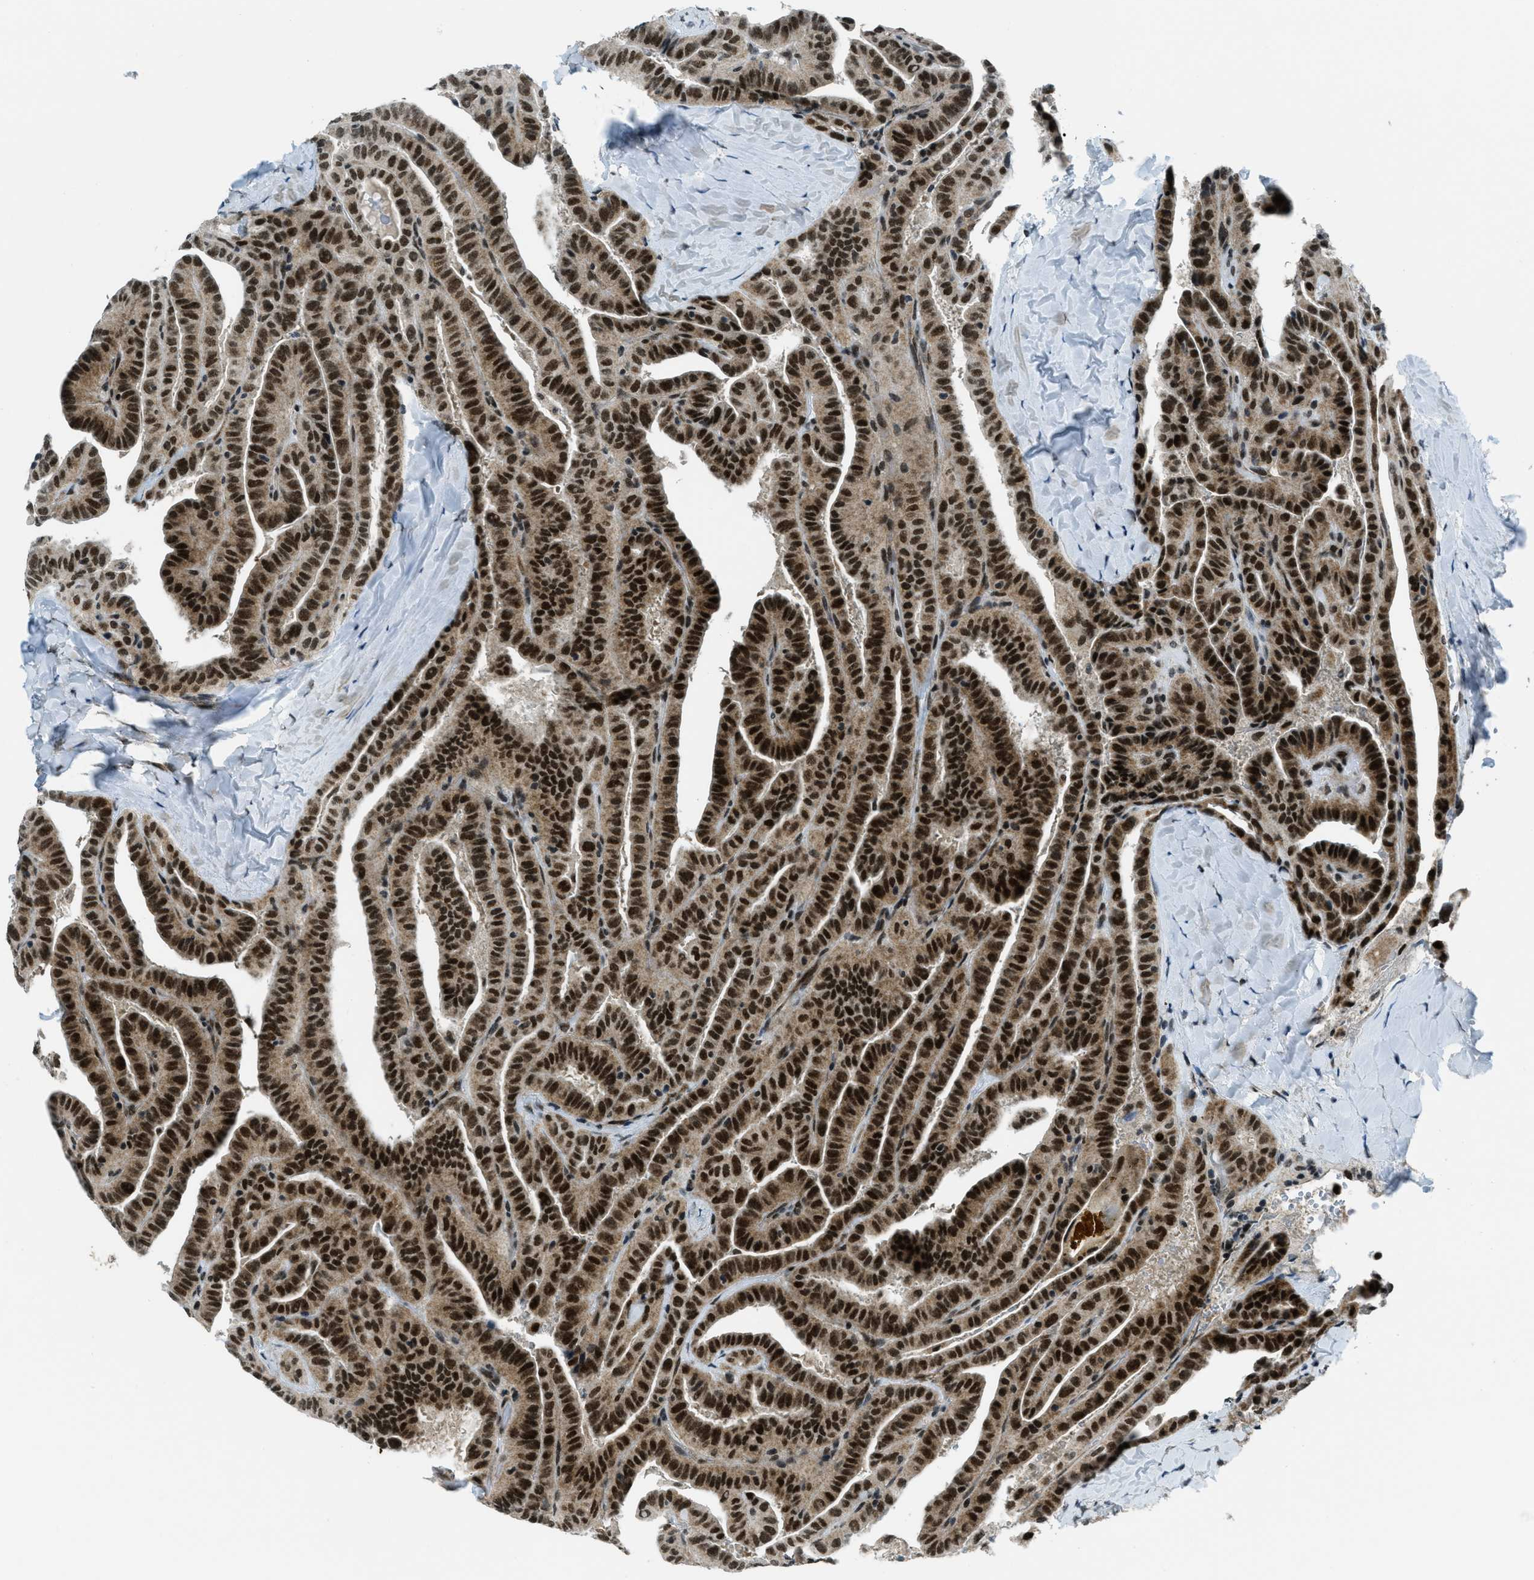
{"staining": {"intensity": "strong", "quantity": ">75%", "location": "nuclear"}, "tissue": "thyroid cancer", "cell_type": "Tumor cells", "image_type": "cancer", "snomed": [{"axis": "morphology", "description": "Papillary adenocarcinoma, NOS"}, {"axis": "topography", "description": "Thyroid gland"}], "caption": "Brown immunohistochemical staining in thyroid papillary adenocarcinoma displays strong nuclear positivity in approximately >75% of tumor cells. Using DAB (3,3'-diaminobenzidine) (brown) and hematoxylin (blue) stains, captured at high magnification using brightfield microscopy.", "gene": "KLF6", "patient": {"sex": "male", "age": 77}}